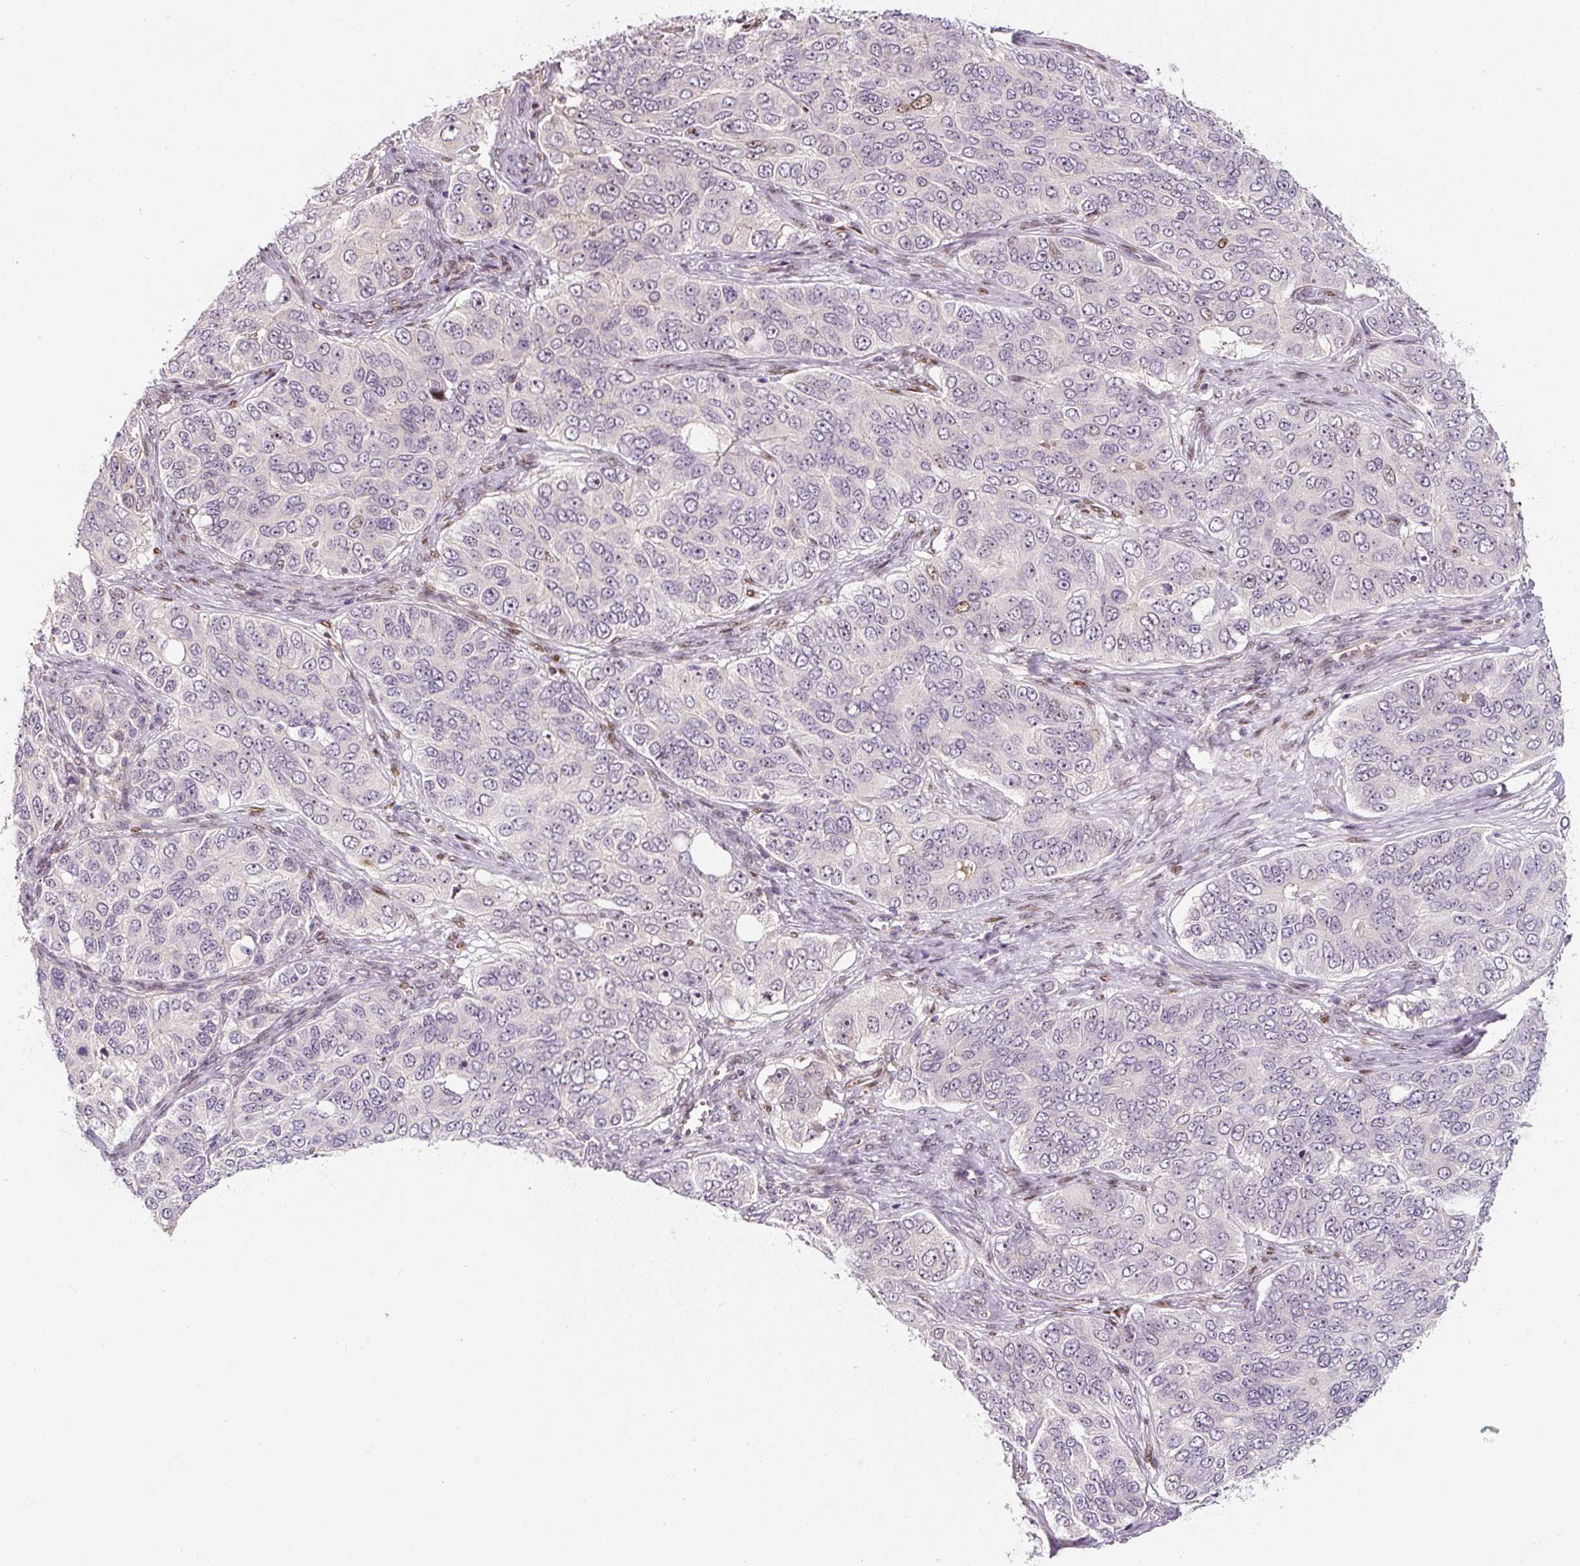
{"staining": {"intensity": "negative", "quantity": "none", "location": "none"}, "tissue": "ovarian cancer", "cell_type": "Tumor cells", "image_type": "cancer", "snomed": [{"axis": "morphology", "description": "Carcinoma, endometroid"}, {"axis": "topography", "description": "Ovary"}], "caption": "Tumor cells are negative for brown protein staining in ovarian cancer.", "gene": "PWWP3B", "patient": {"sex": "female", "age": 51}}